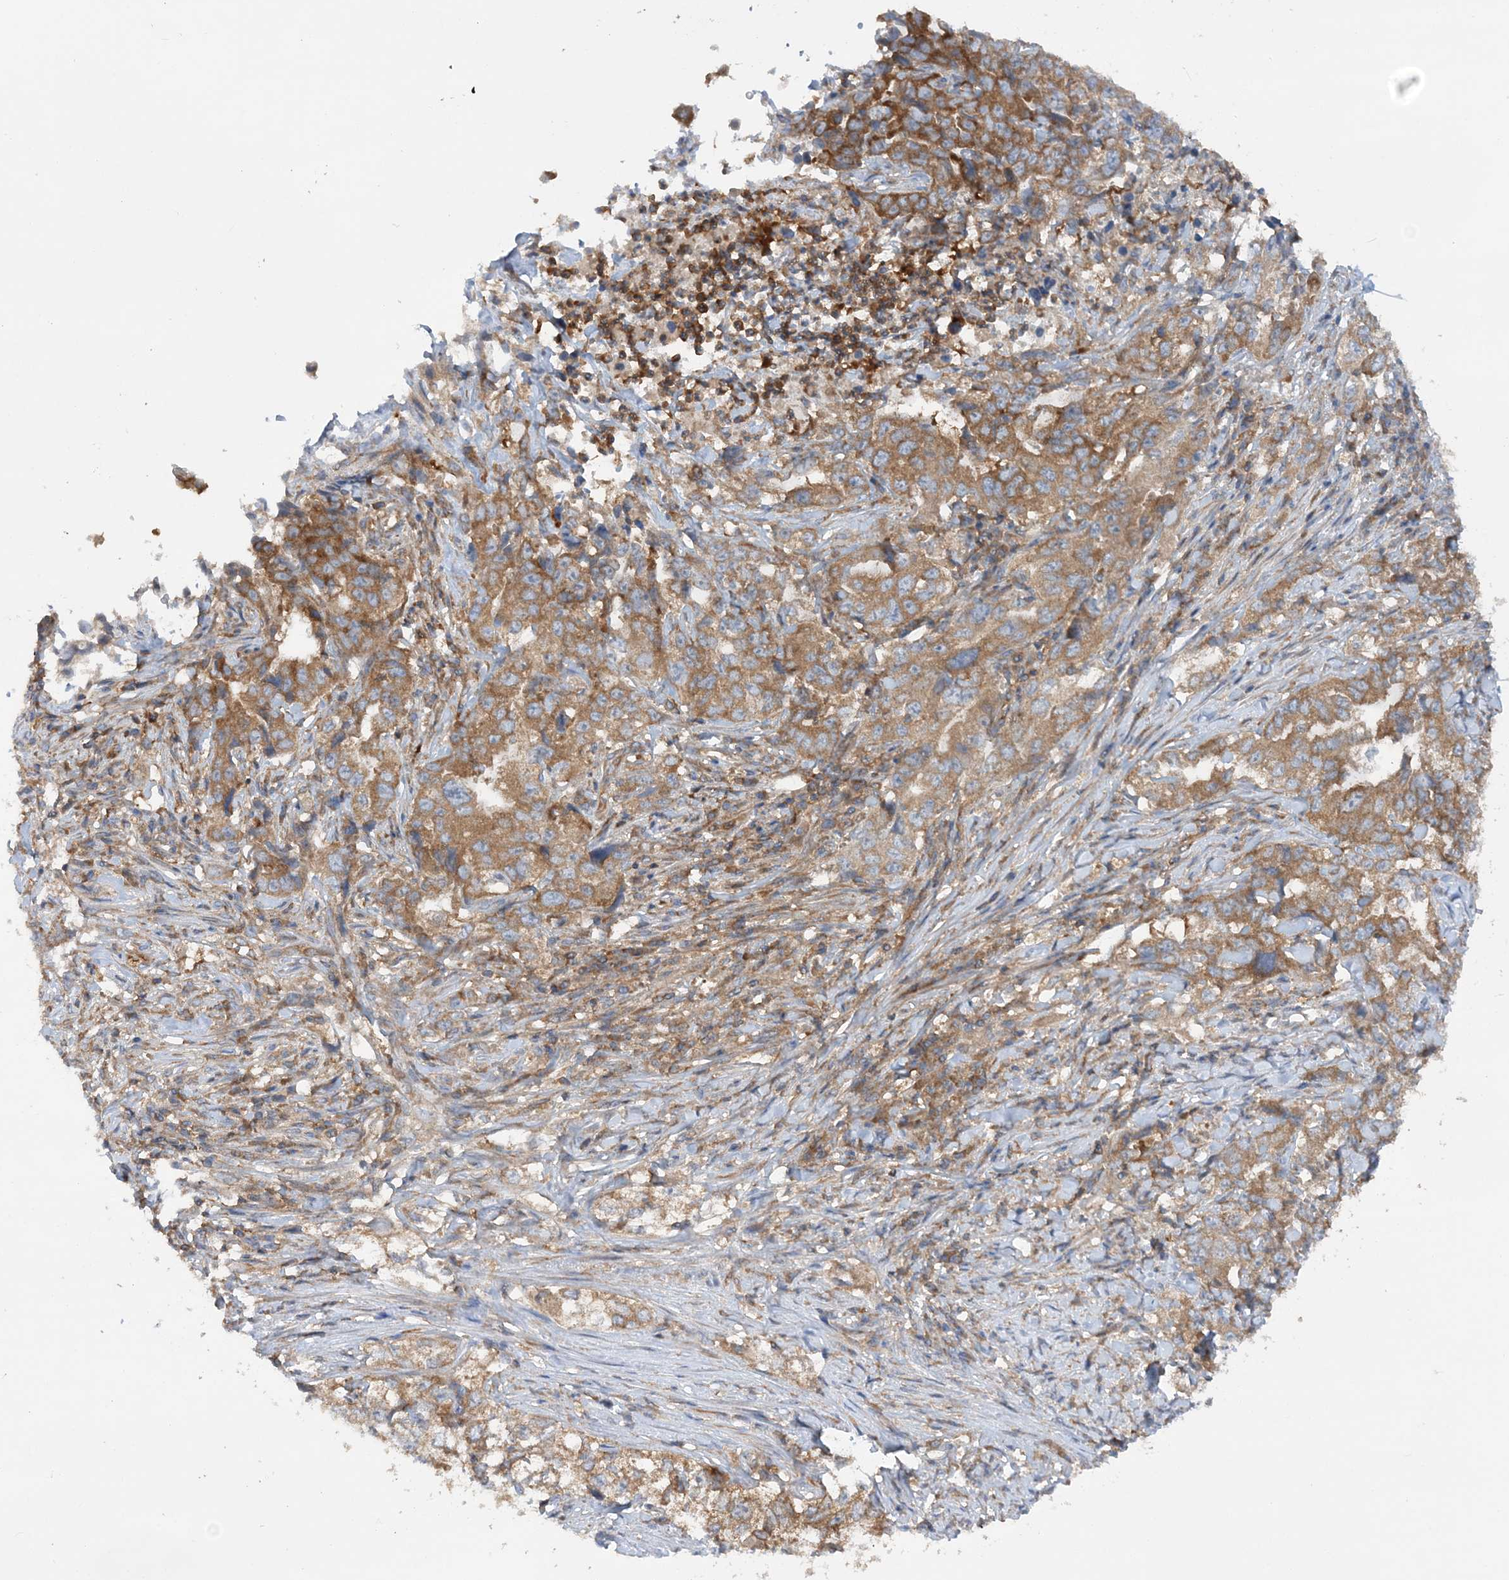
{"staining": {"intensity": "moderate", "quantity": ">75%", "location": "cytoplasmic/membranous"}, "tissue": "lung cancer", "cell_type": "Tumor cells", "image_type": "cancer", "snomed": [{"axis": "morphology", "description": "Adenocarcinoma, NOS"}, {"axis": "topography", "description": "Lung"}], "caption": "IHC staining of adenocarcinoma (lung), which shows medium levels of moderate cytoplasmic/membranous staining in approximately >75% of tumor cells indicating moderate cytoplasmic/membranous protein positivity. The staining was performed using DAB (brown) for protein detection and nuclei were counterstained in hematoxylin (blue).", "gene": "ACAP2", "patient": {"sex": "female", "age": 51}}